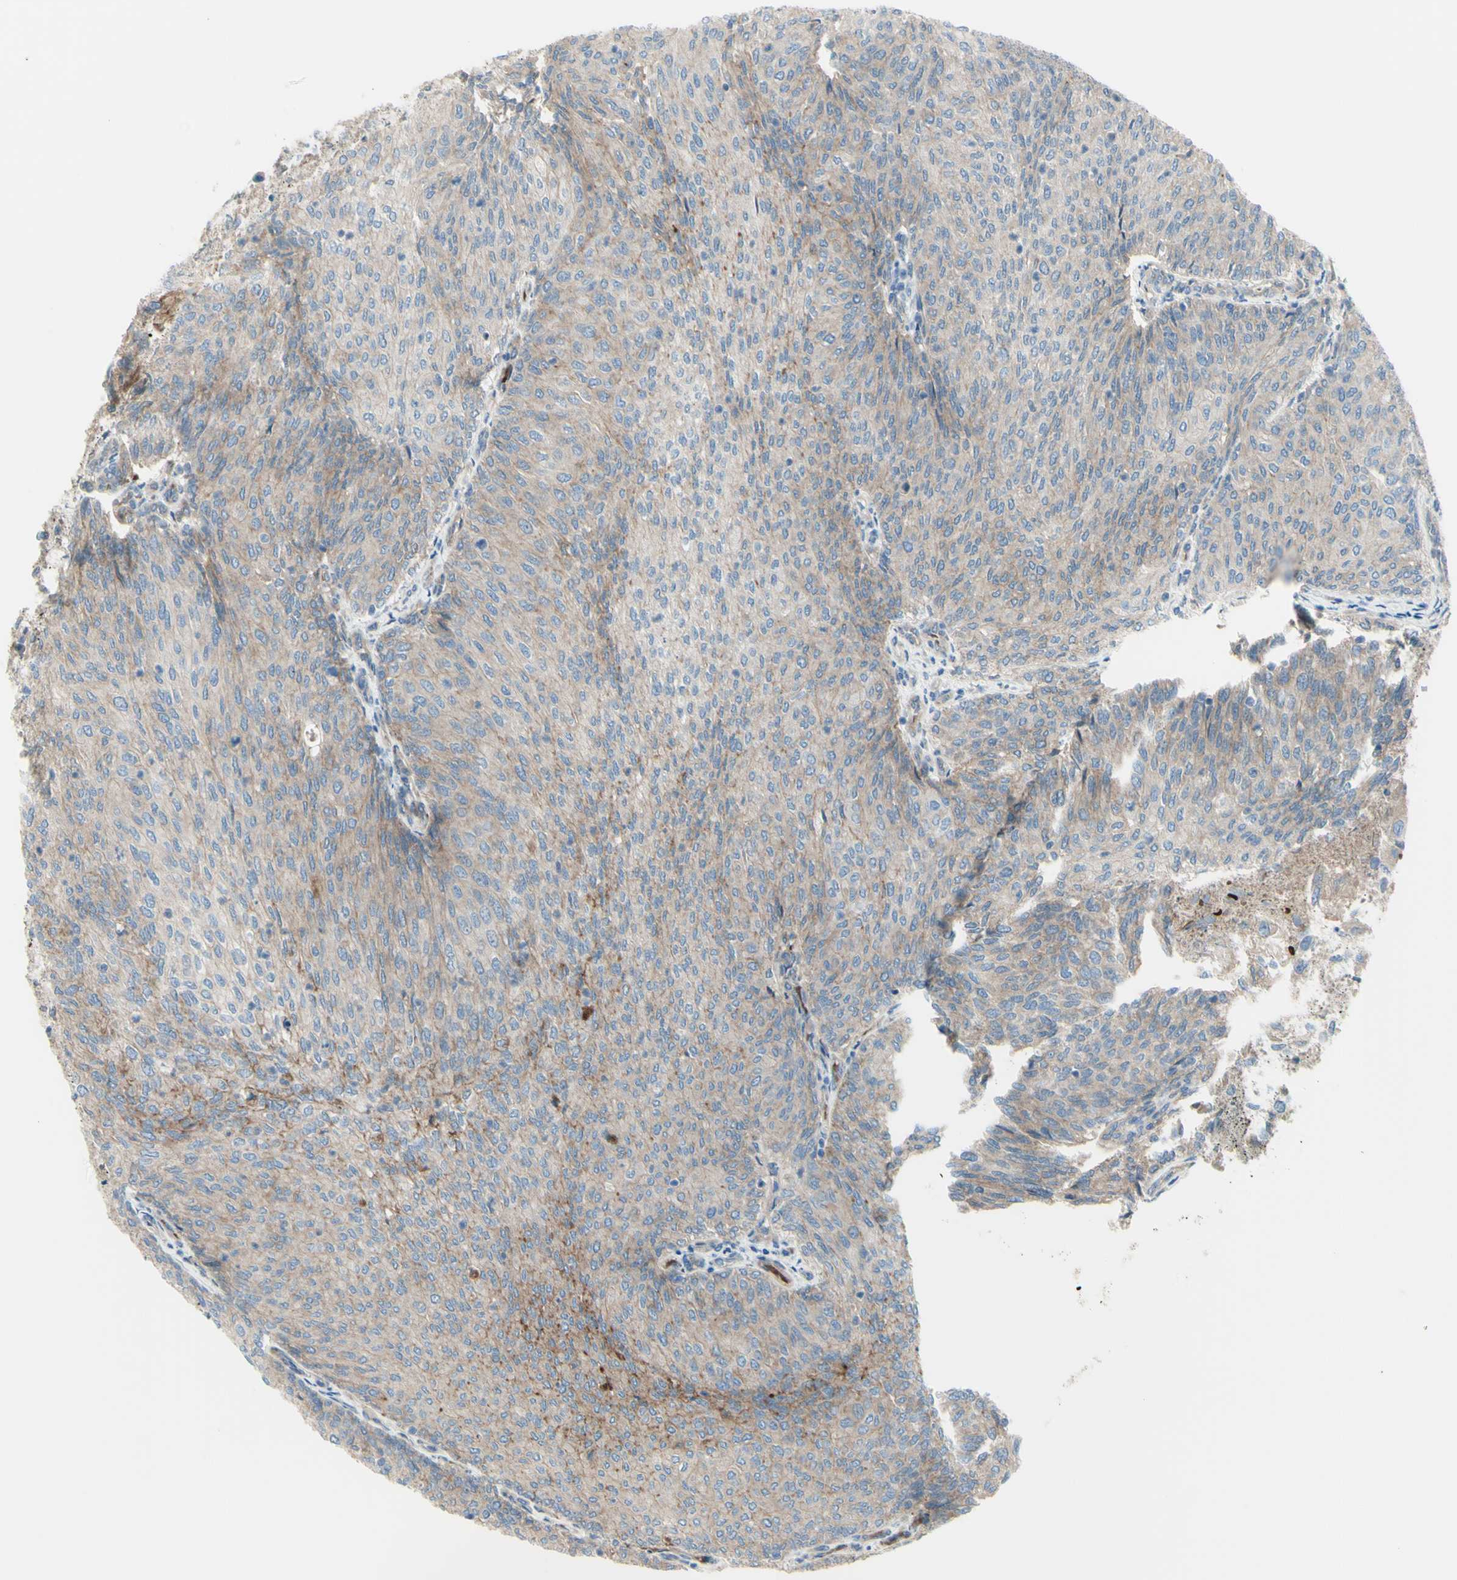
{"staining": {"intensity": "weak", "quantity": ">75%", "location": "cytoplasmic/membranous"}, "tissue": "urothelial cancer", "cell_type": "Tumor cells", "image_type": "cancer", "snomed": [{"axis": "morphology", "description": "Urothelial carcinoma, Low grade"}, {"axis": "topography", "description": "Urinary bladder"}], "caption": "This histopathology image shows low-grade urothelial carcinoma stained with immunohistochemistry to label a protein in brown. The cytoplasmic/membranous of tumor cells show weak positivity for the protein. Nuclei are counter-stained blue.", "gene": "PCDHGA2", "patient": {"sex": "female", "age": 79}}